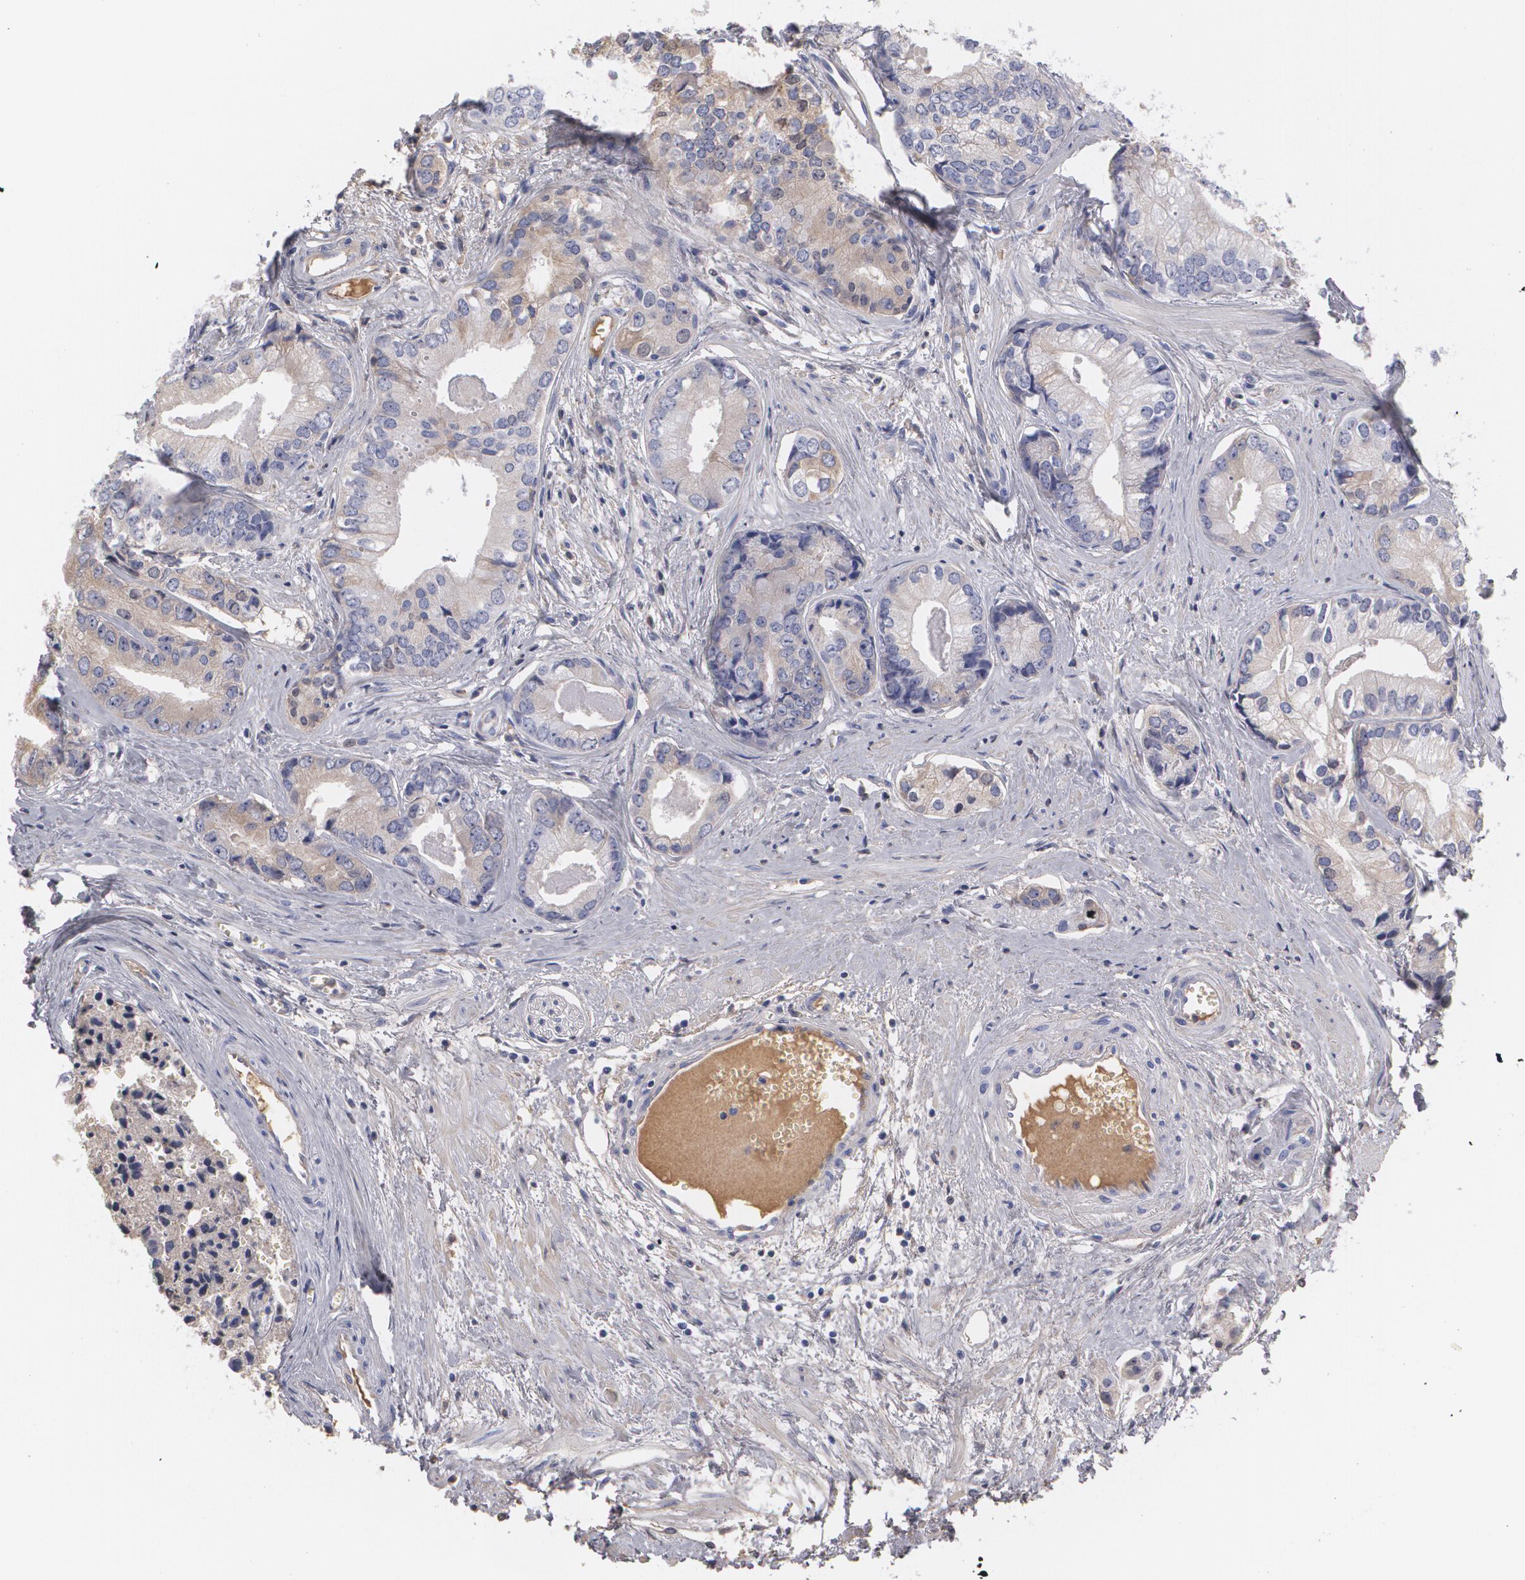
{"staining": {"intensity": "weak", "quantity": "<25%", "location": "cytoplasmic/membranous"}, "tissue": "prostate cancer", "cell_type": "Tumor cells", "image_type": "cancer", "snomed": [{"axis": "morphology", "description": "Adenocarcinoma, High grade"}, {"axis": "topography", "description": "Prostate"}], "caption": "Immunohistochemistry (IHC) photomicrograph of neoplastic tissue: prostate high-grade adenocarcinoma stained with DAB exhibits no significant protein positivity in tumor cells. (Immunohistochemistry, brightfield microscopy, high magnification).", "gene": "SERPINA1", "patient": {"sex": "male", "age": 56}}